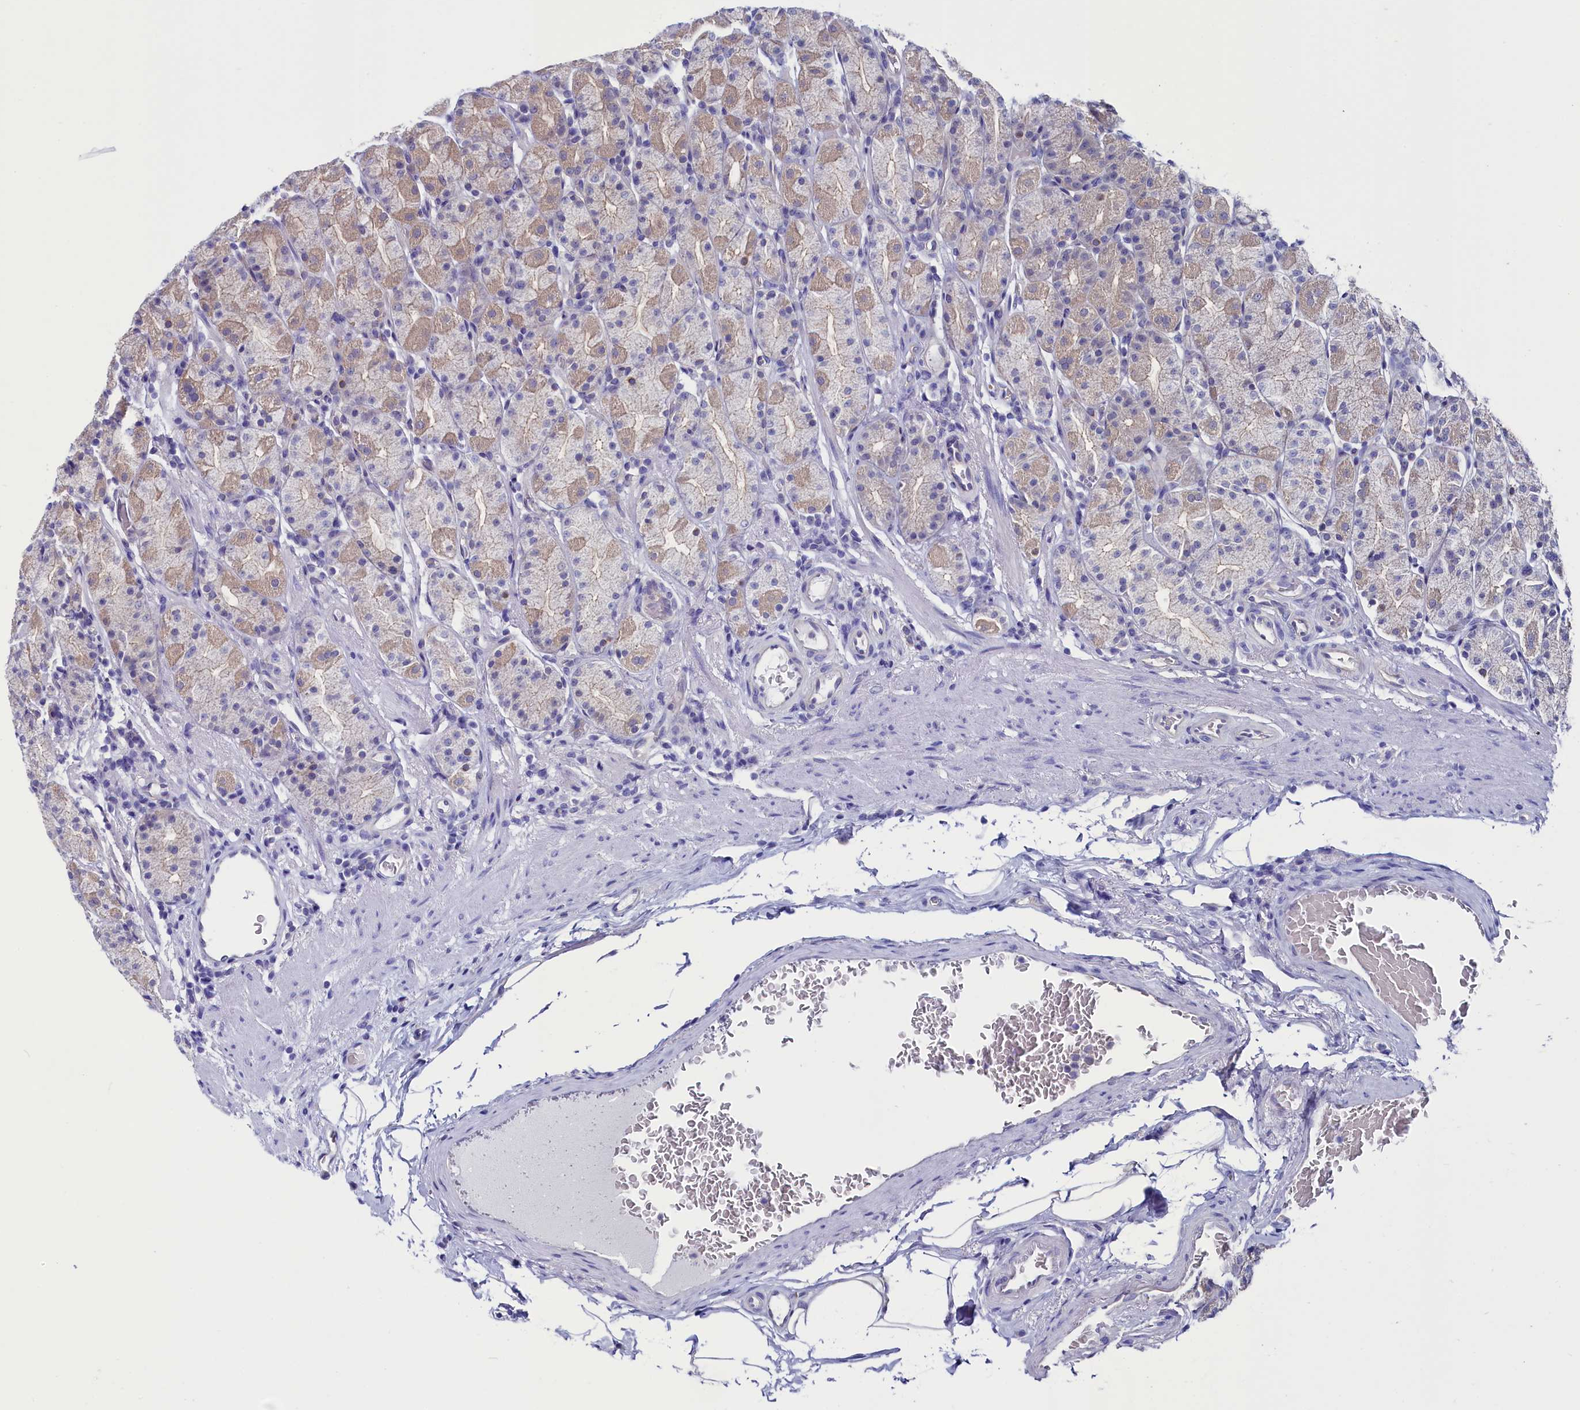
{"staining": {"intensity": "moderate", "quantity": "25%-75%", "location": "cytoplasmic/membranous"}, "tissue": "stomach", "cell_type": "Glandular cells", "image_type": "normal", "snomed": [{"axis": "morphology", "description": "Normal tissue, NOS"}, {"axis": "topography", "description": "Stomach, upper"}, {"axis": "topography", "description": "Stomach, lower"}, {"axis": "topography", "description": "Small intestine"}], "caption": "IHC of benign human stomach displays medium levels of moderate cytoplasmic/membranous staining in approximately 25%-75% of glandular cells.", "gene": "CIAPIN1", "patient": {"sex": "male", "age": 68}}